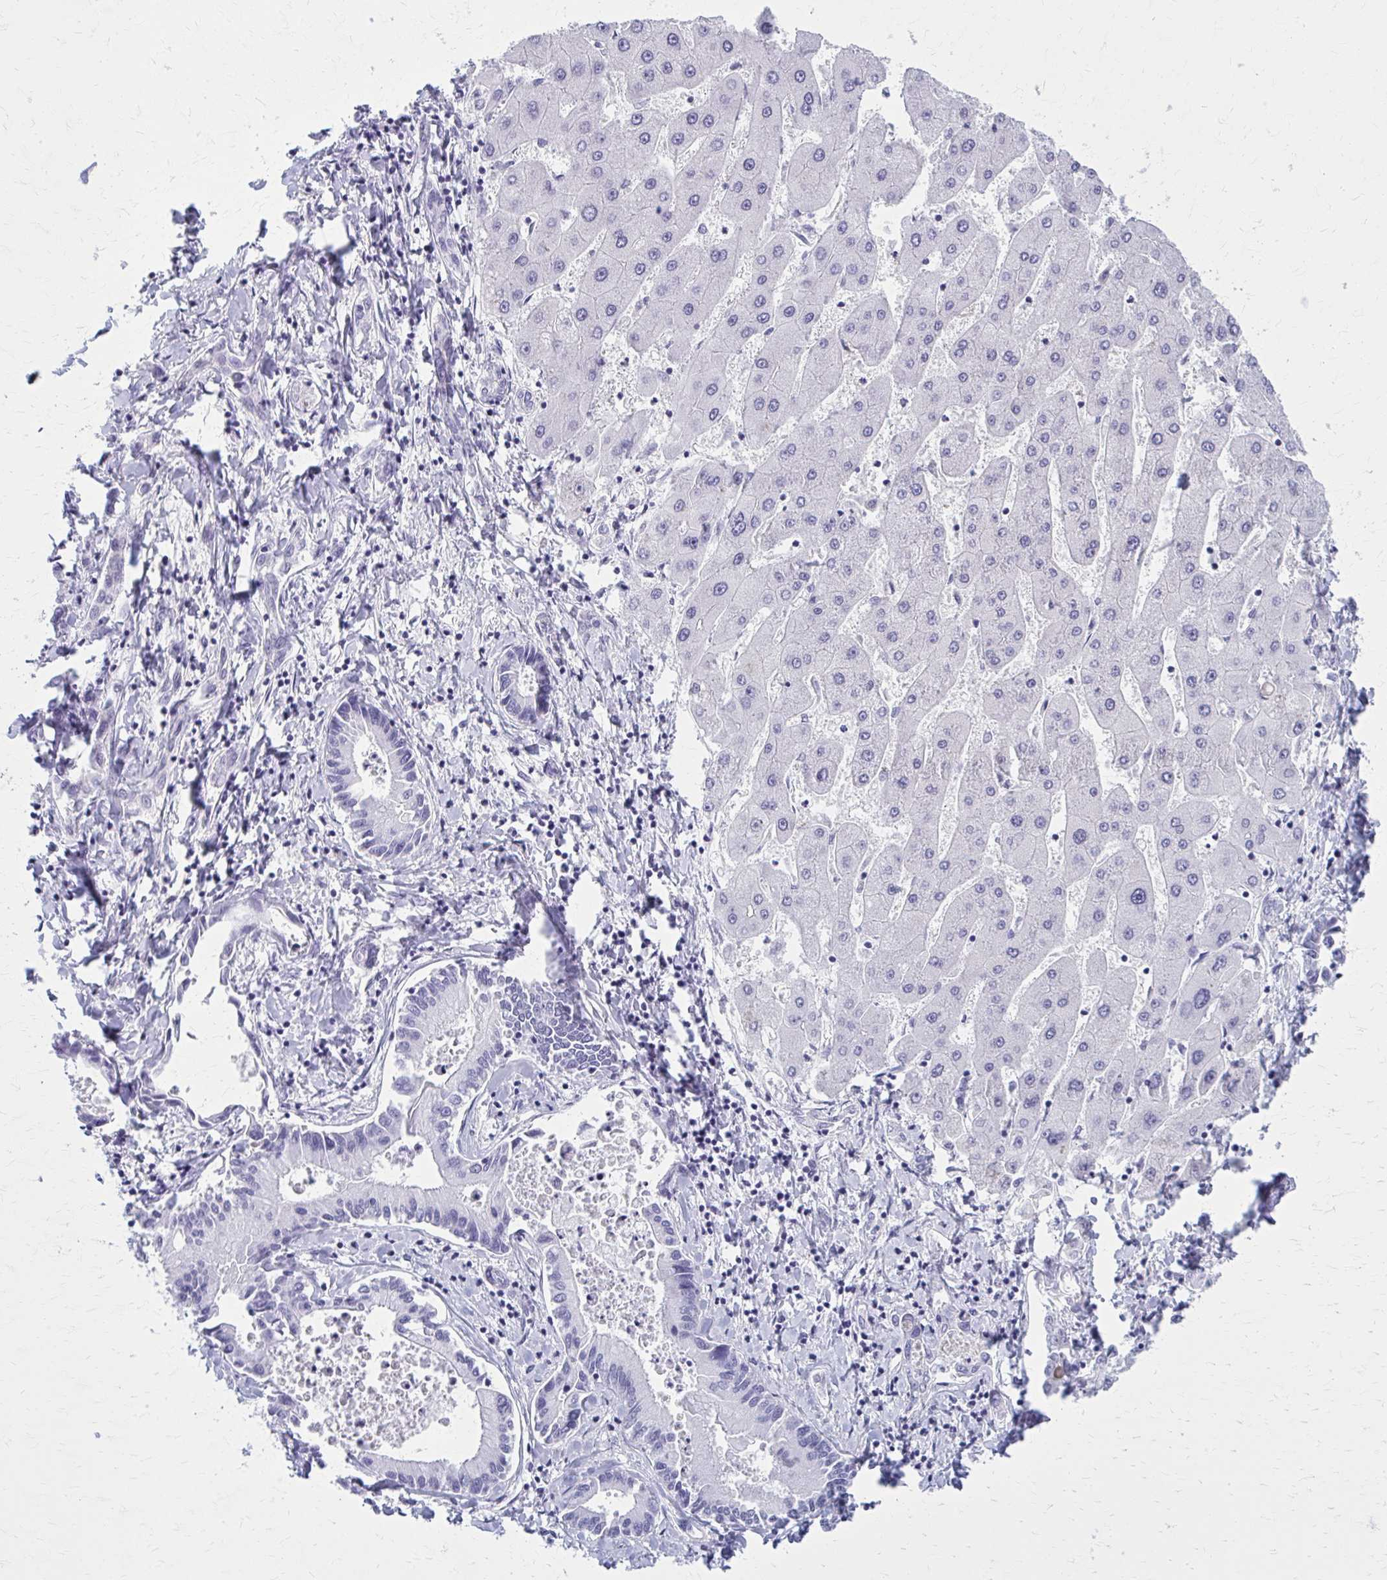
{"staining": {"intensity": "negative", "quantity": "none", "location": "none"}, "tissue": "liver cancer", "cell_type": "Tumor cells", "image_type": "cancer", "snomed": [{"axis": "morphology", "description": "Cholangiocarcinoma"}, {"axis": "topography", "description": "Liver"}], "caption": "Tumor cells show no significant protein positivity in liver cancer.", "gene": "GFAP", "patient": {"sex": "male", "age": 66}}